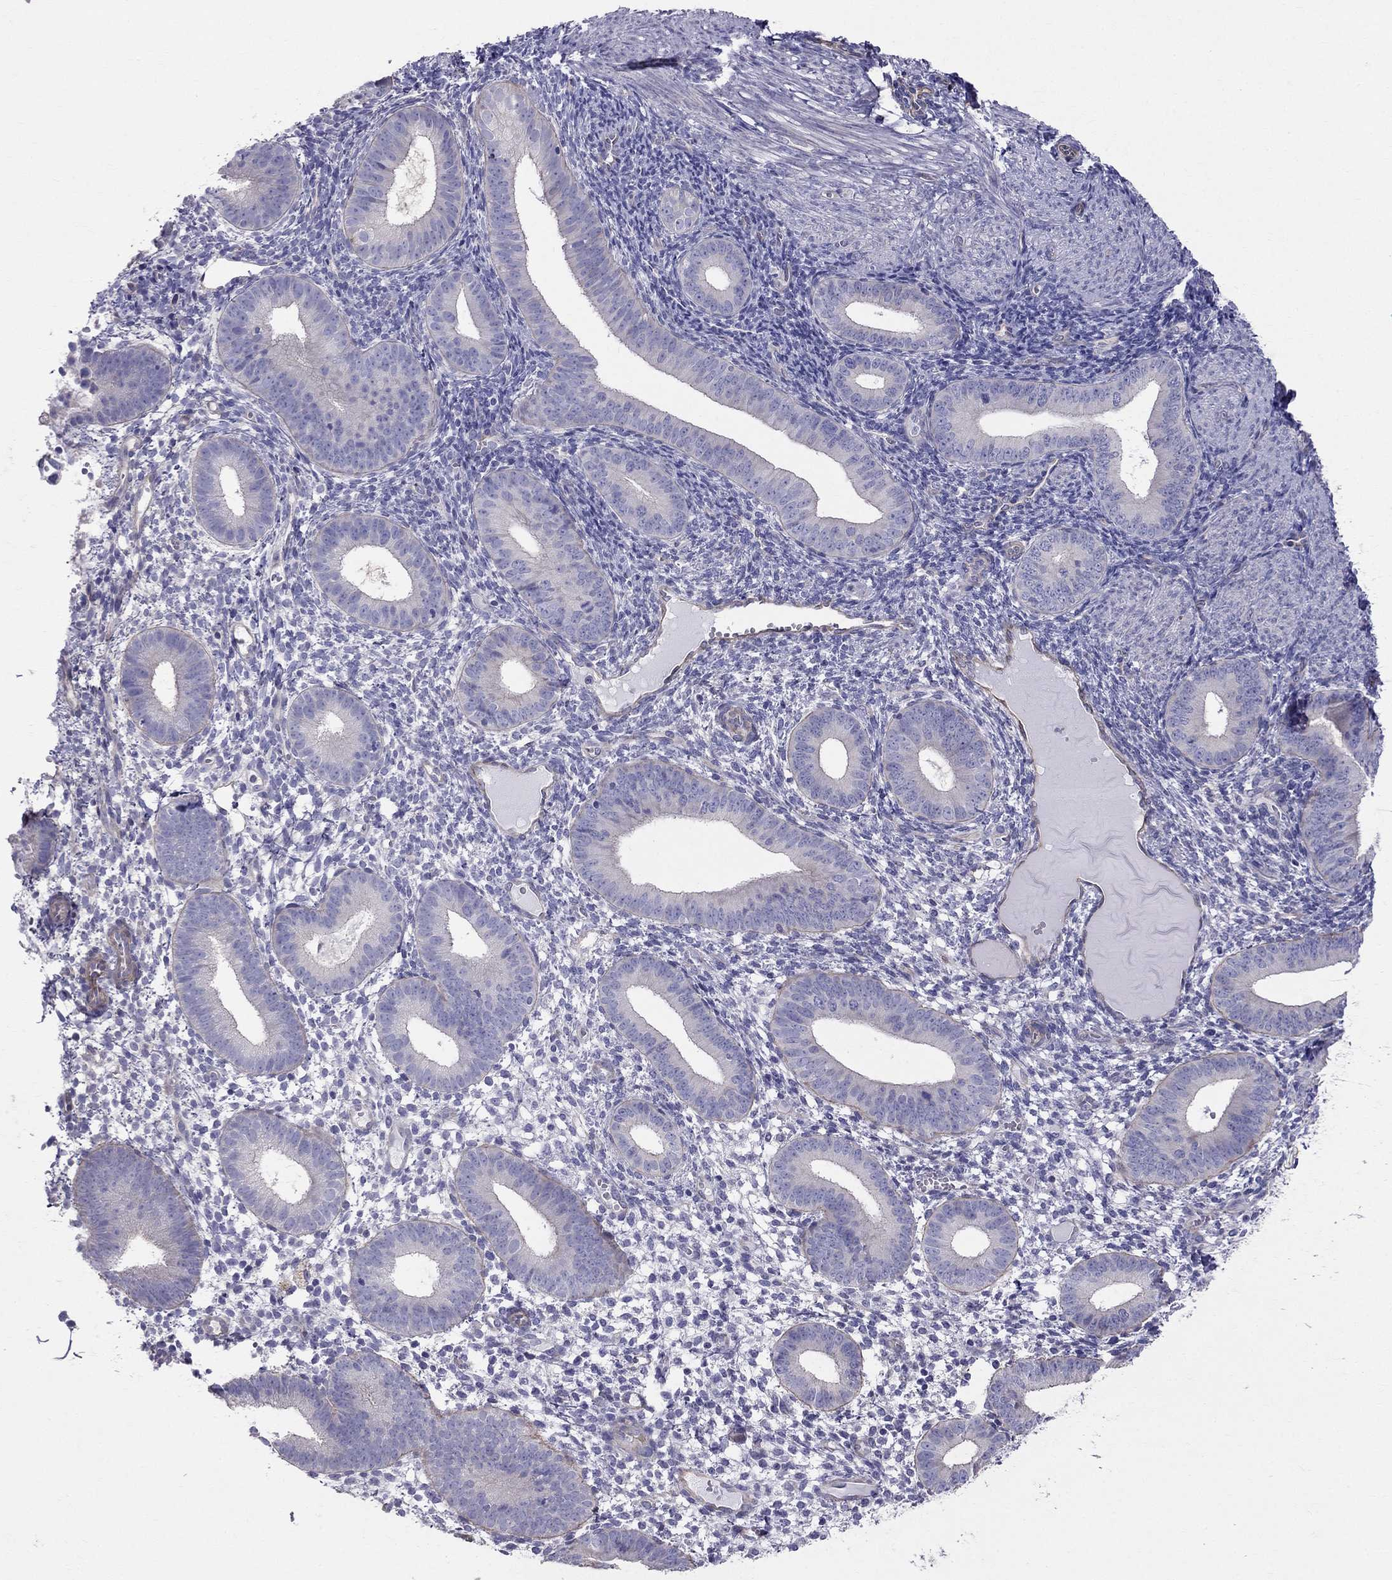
{"staining": {"intensity": "negative", "quantity": "none", "location": "none"}, "tissue": "endometrium", "cell_type": "Cells in endometrial stroma", "image_type": "normal", "snomed": [{"axis": "morphology", "description": "Normal tissue, NOS"}, {"axis": "topography", "description": "Endometrium"}], "caption": "This photomicrograph is of normal endometrium stained with immunohistochemistry (IHC) to label a protein in brown with the nuclei are counter-stained blue. There is no positivity in cells in endometrial stroma.", "gene": "ENOX1", "patient": {"sex": "female", "age": 39}}